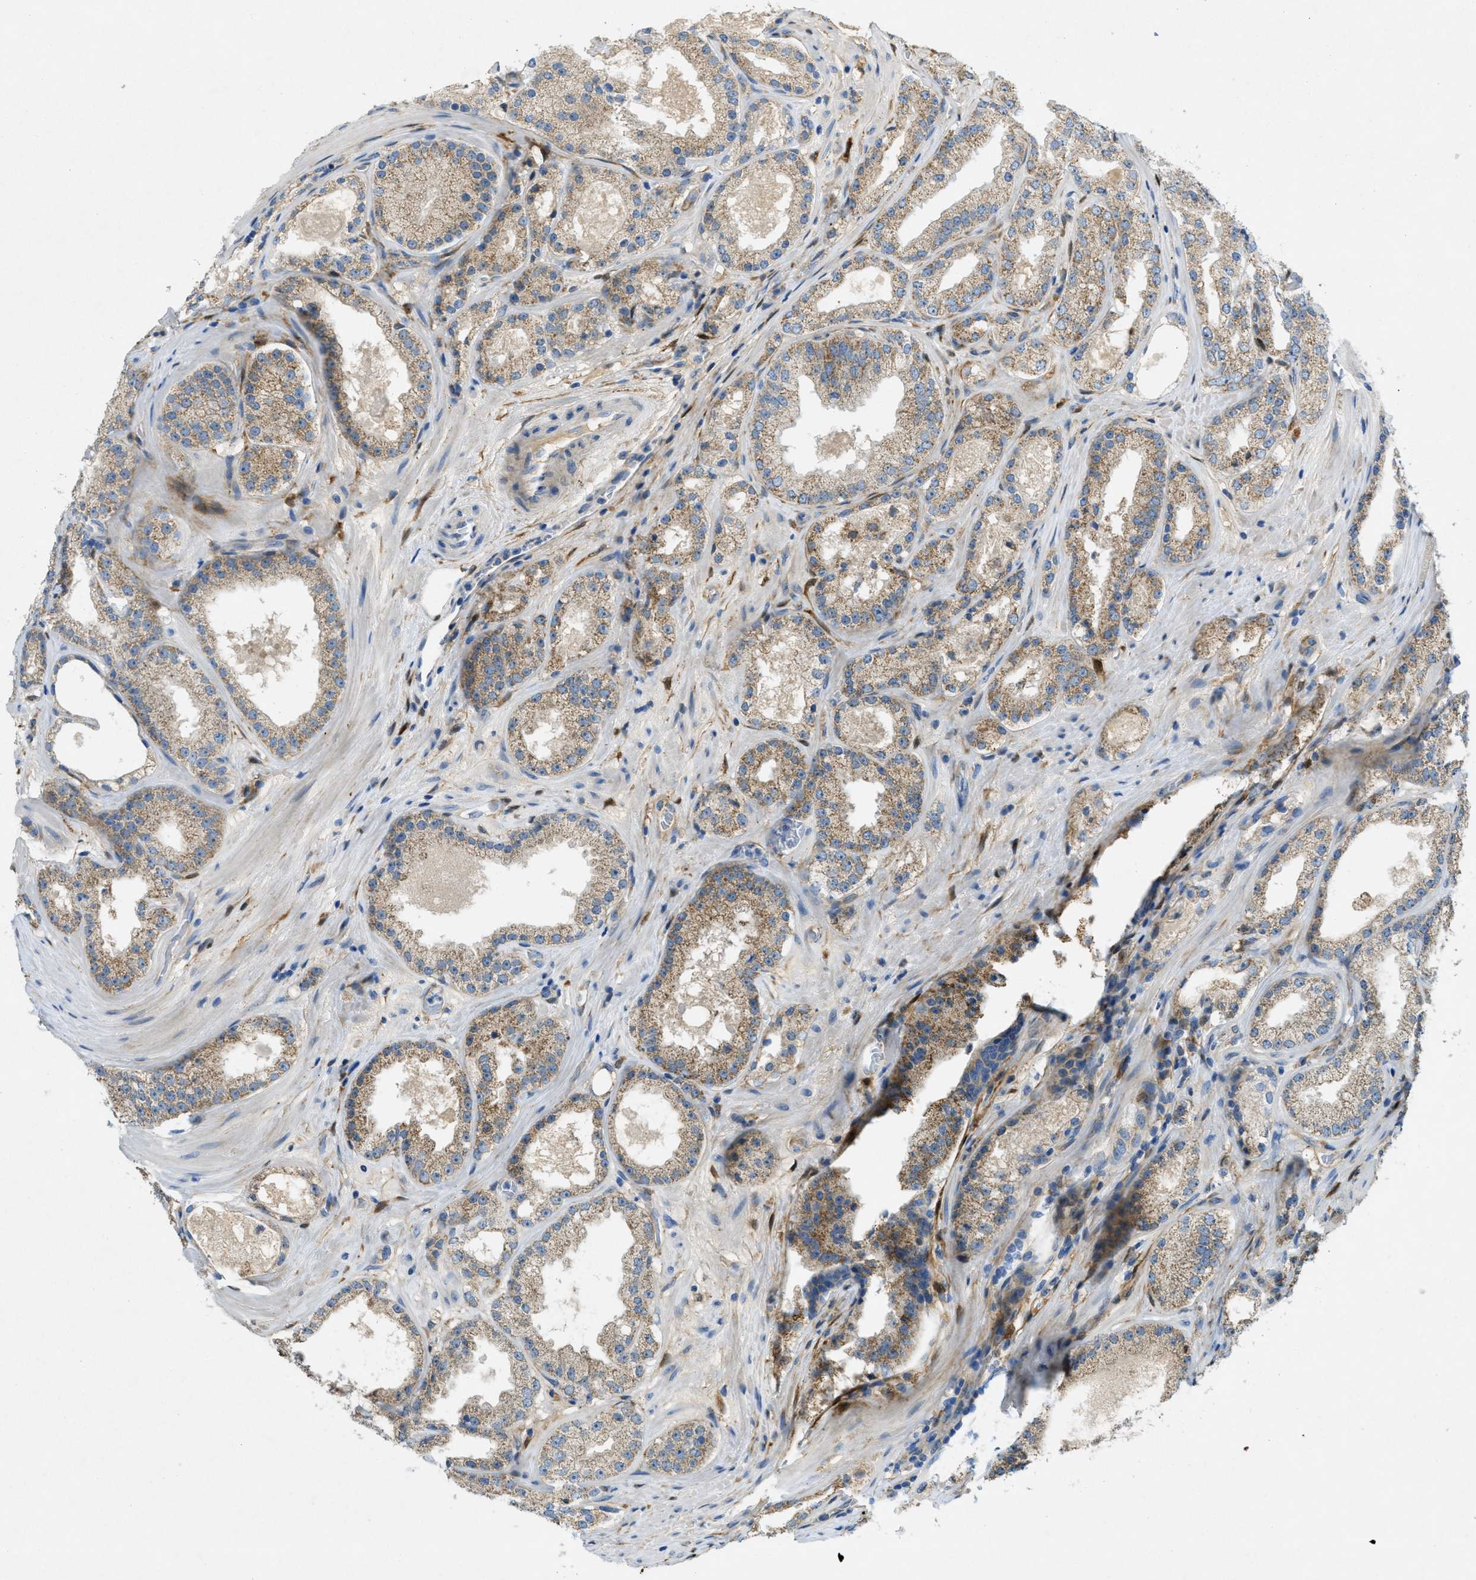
{"staining": {"intensity": "weak", "quantity": ">75%", "location": "cytoplasmic/membranous"}, "tissue": "prostate cancer", "cell_type": "Tumor cells", "image_type": "cancer", "snomed": [{"axis": "morphology", "description": "Adenocarcinoma, High grade"}, {"axis": "topography", "description": "Prostate"}], "caption": "Immunohistochemistry (IHC) staining of prostate high-grade adenocarcinoma, which exhibits low levels of weak cytoplasmic/membranous positivity in approximately >75% of tumor cells indicating weak cytoplasmic/membranous protein positivity. The staining was performed using DAB (brown) for protein detection and nuclei were counterstained in hematoxylin (blue).", "gene": "CYGB", "patient": {"sex": "male", "age": 65}}